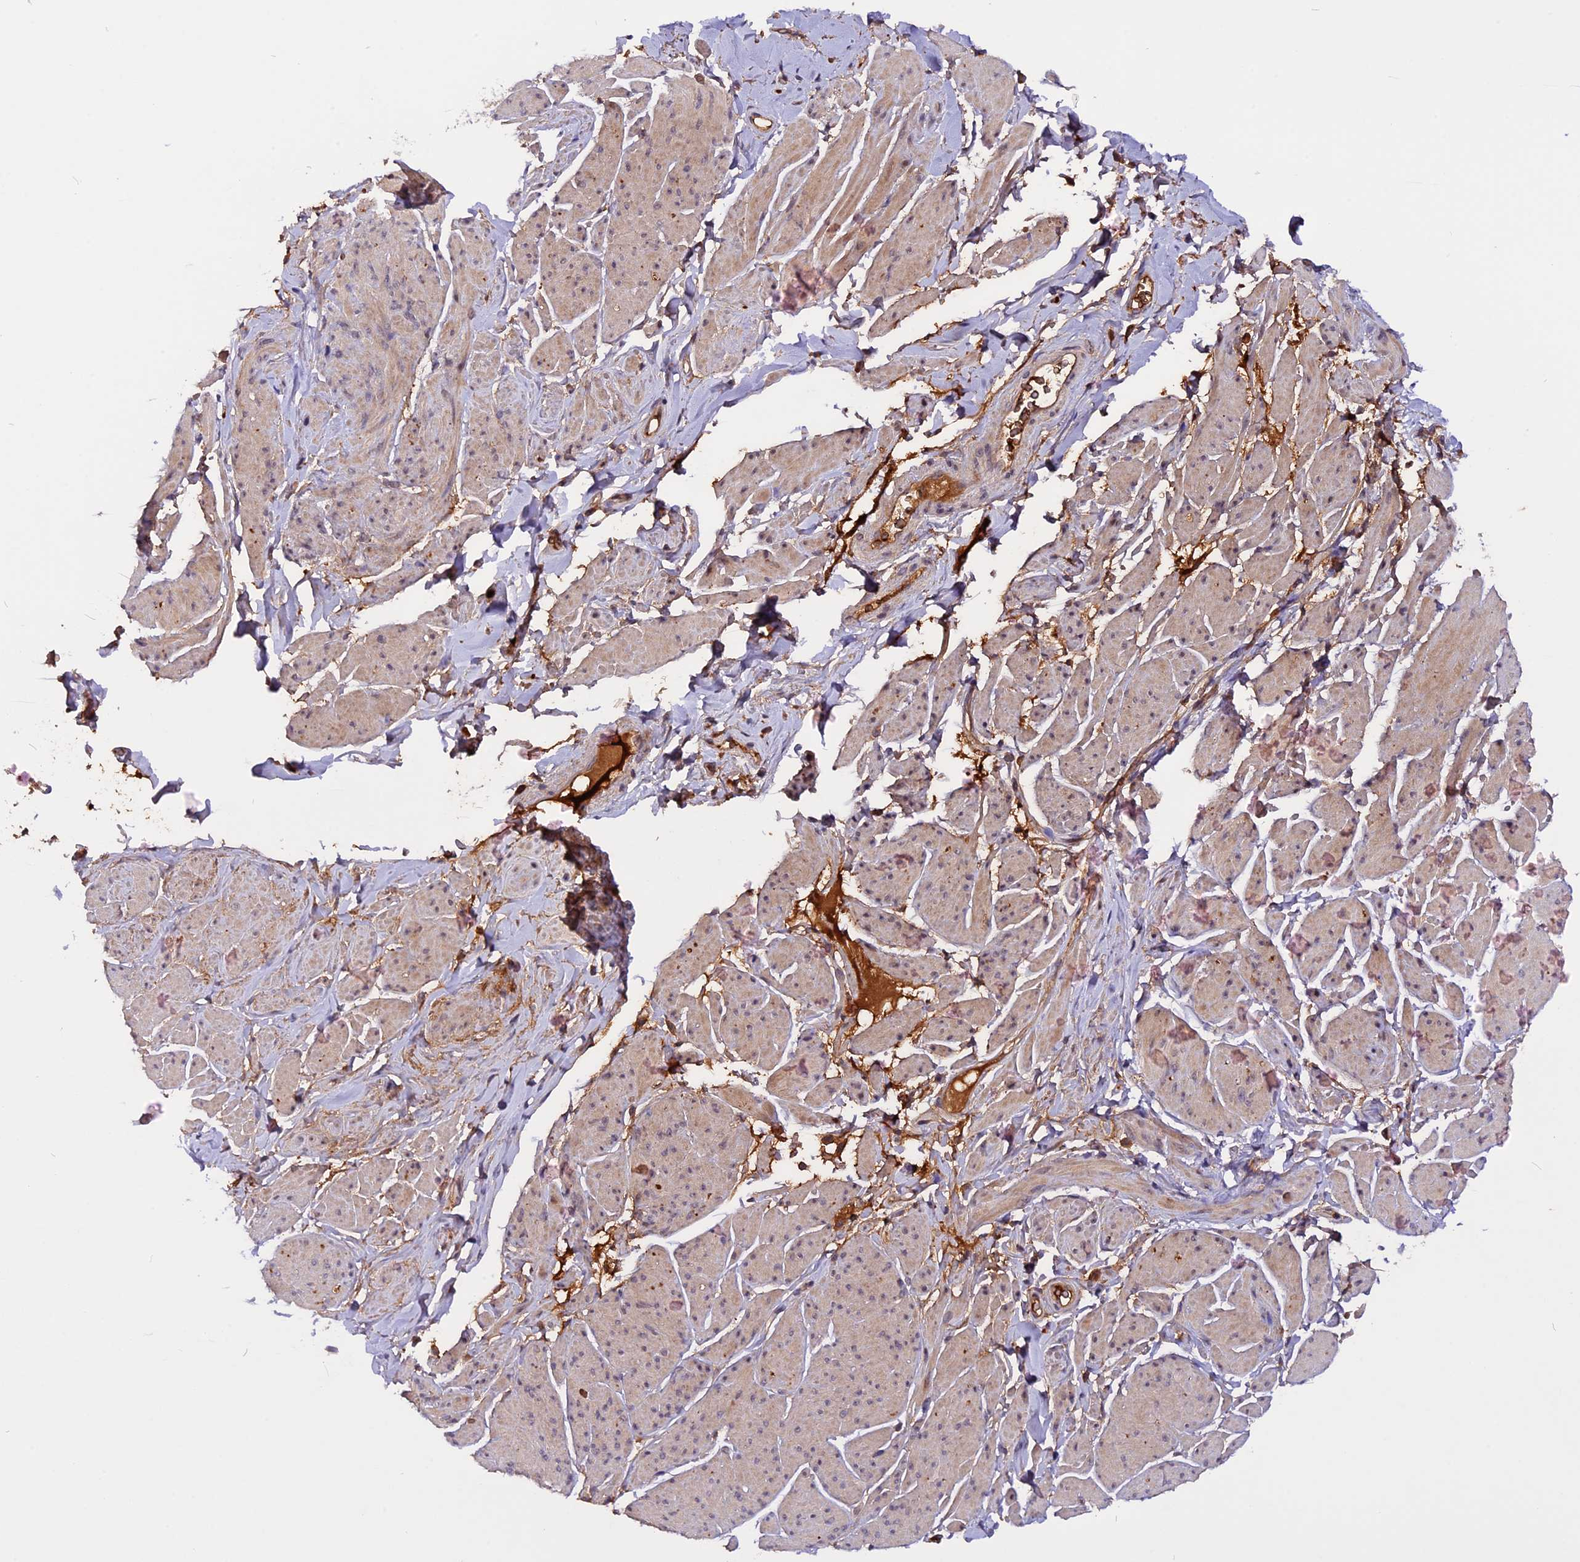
{"staining": {"intensity": "weak", "quantity": "25%-75%", "location": "cytoplasmic/membranous"}, "tissue": "smooth muscle", "cell_type": "Smooth muscle cells", "image_type": "normal", "snomed": [{"axis": "morphology", "description": "Normal tissue, NOS"}, {"axis": "topography", "description": "Smooth muscle"}, {"axis": "topography", "description": "Peripheral nerve tissue"}], "caption": "Protein staining of normal smooth muscle exhibits weak cytoplasmic/membranous positivity in approximately 25%-75% of smooth muscle cells.", "gene": "MARK4", "patient": {"sex": "male", "age": 69}}